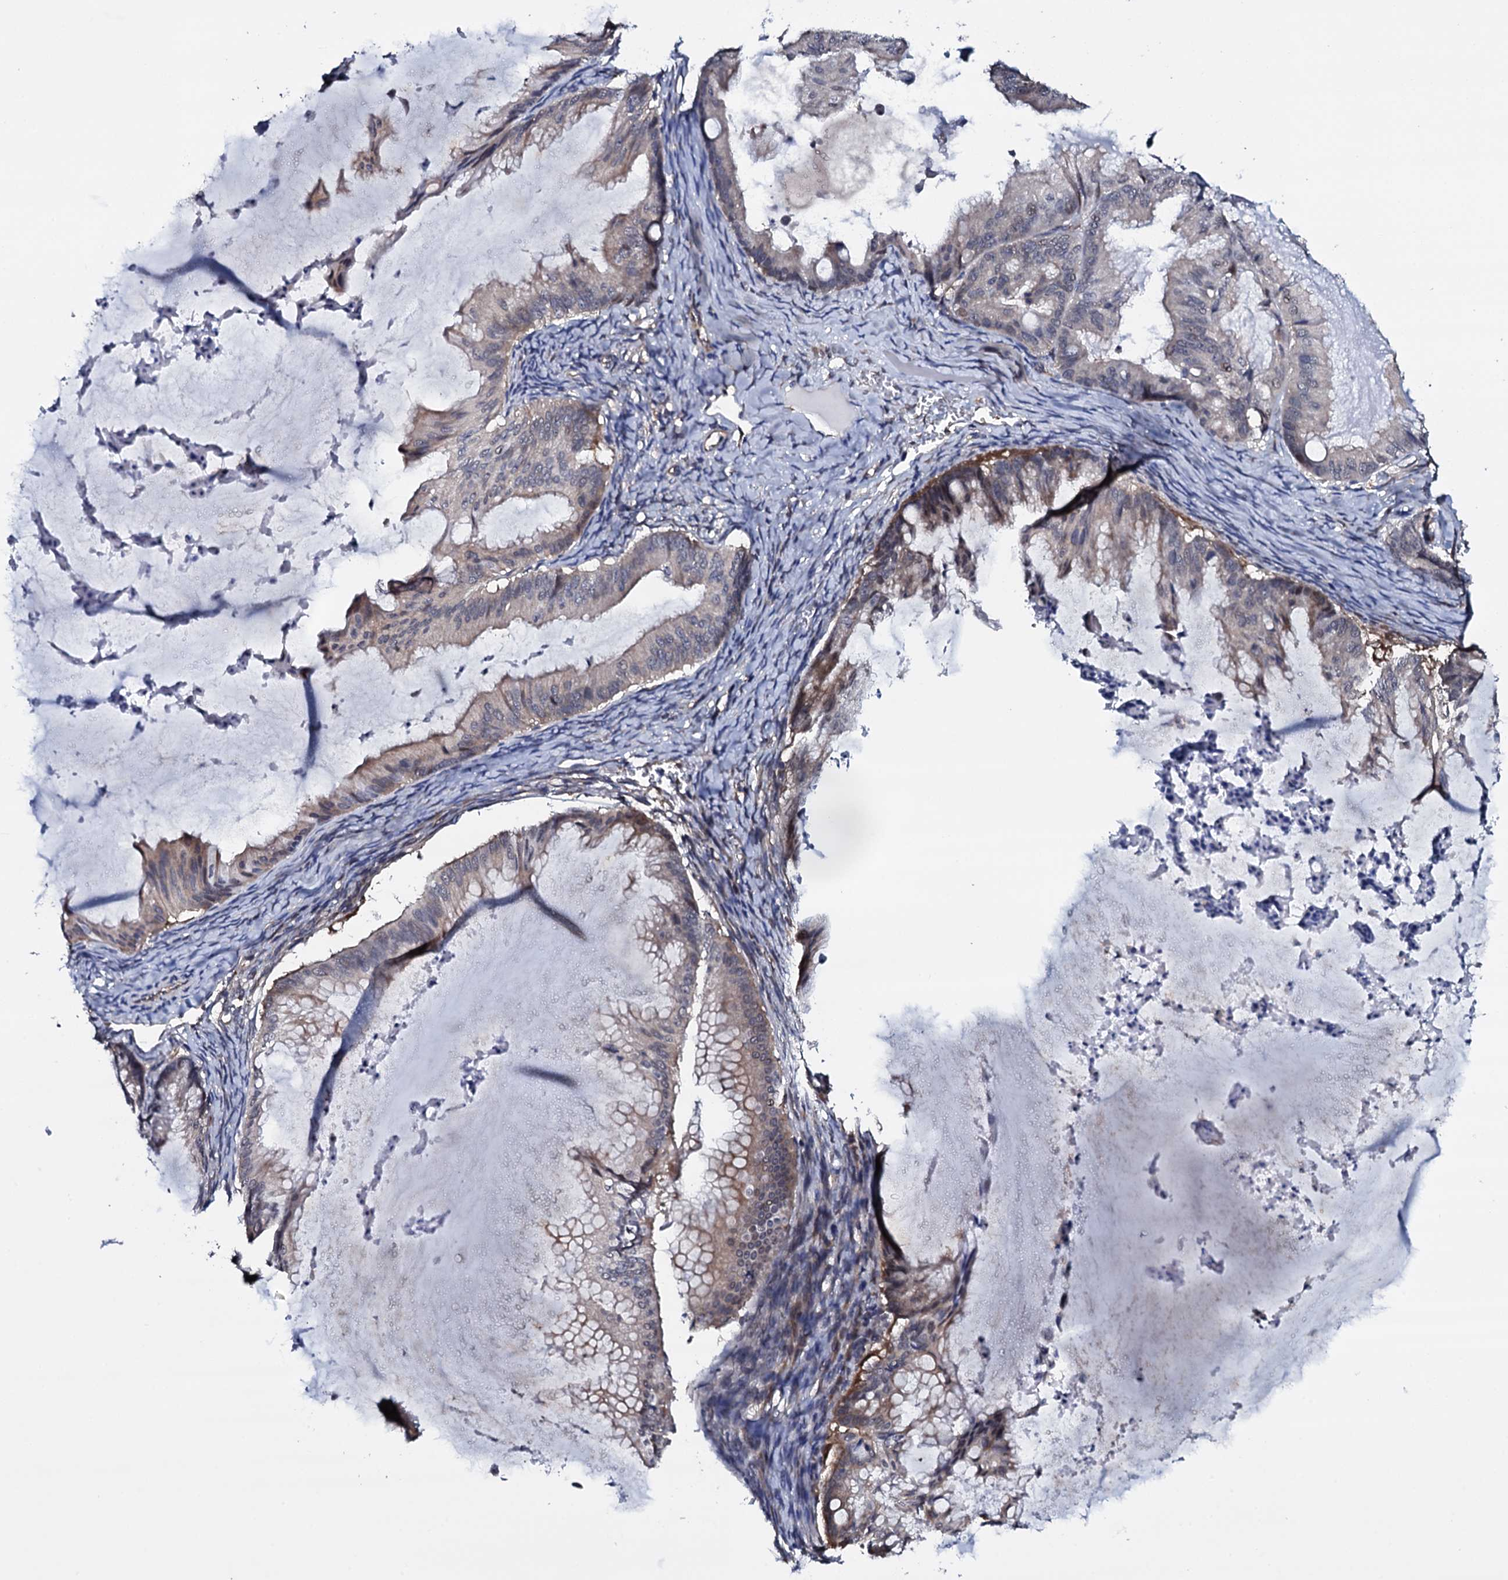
{"staining": {"intensity": "weak", "quantity": "25%-75%", "location": "cytoplasmic/membranous"}, "tissue": "ovarian cancer", "cell_type": "Tumor cells", "image_type": "cancer", "snomed": [{"axis": "morphology", "description": "Cystadenocarcinoma, mucinous, NOS"}, {"axis": "topography", "description": "Ovary"}], "caption": "This histopathology image reveals immunohistochemistry (IHC) staining of human ovarian cancer, with low weak cytoplasmic/membranous expression in about 25%-75% of tumor cells.", "gene": "GAREM1", "patient": {"sex": "female", "age": 71}}